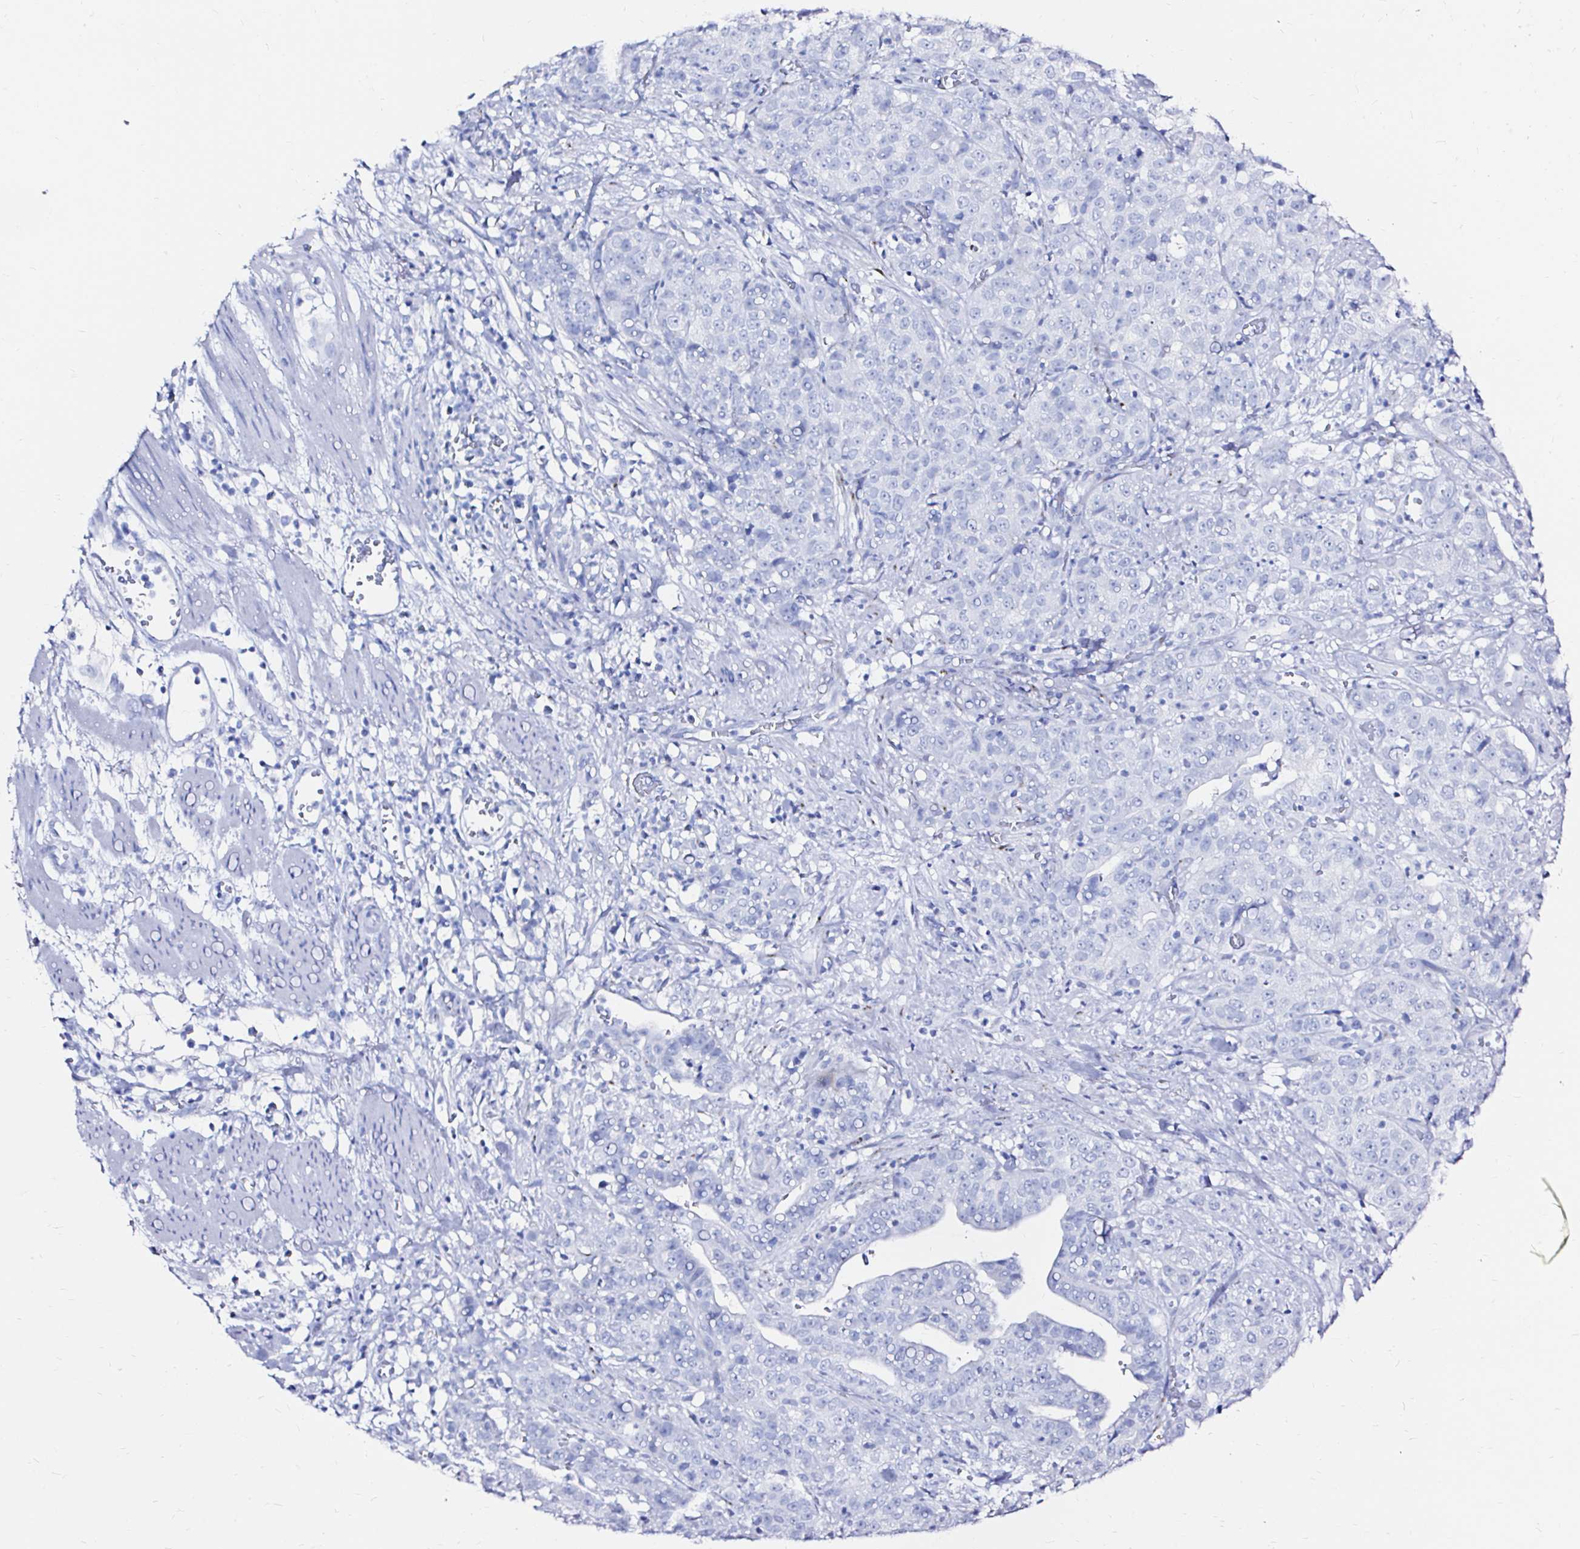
{"staining": {"intensity": "negative", "quantity": "none", "location": "none"}, "tissue": "stomach cancer", "cell_type": "Tumor cells", "image_type": "cancer", "snomed": [{"axis": "morphology", "description": "Adenocarcinoma, NOS"}, {"axis": "topography", "description": "Stomach, upper"}], "caption": "Immunohistochemistry (IHC) photomicrograph of neoplastic tissue: human stomach cancer stained with DAB exhibits no significant protein staining in tumor cells. (Stains: DAB immunohistochemistry (IHC) with hematoxylin counter stain, Microscopy: brightfield microscopy at high magnification).", "gene": "ZNF432", "patient": {"sex": "female", "age": 67}}